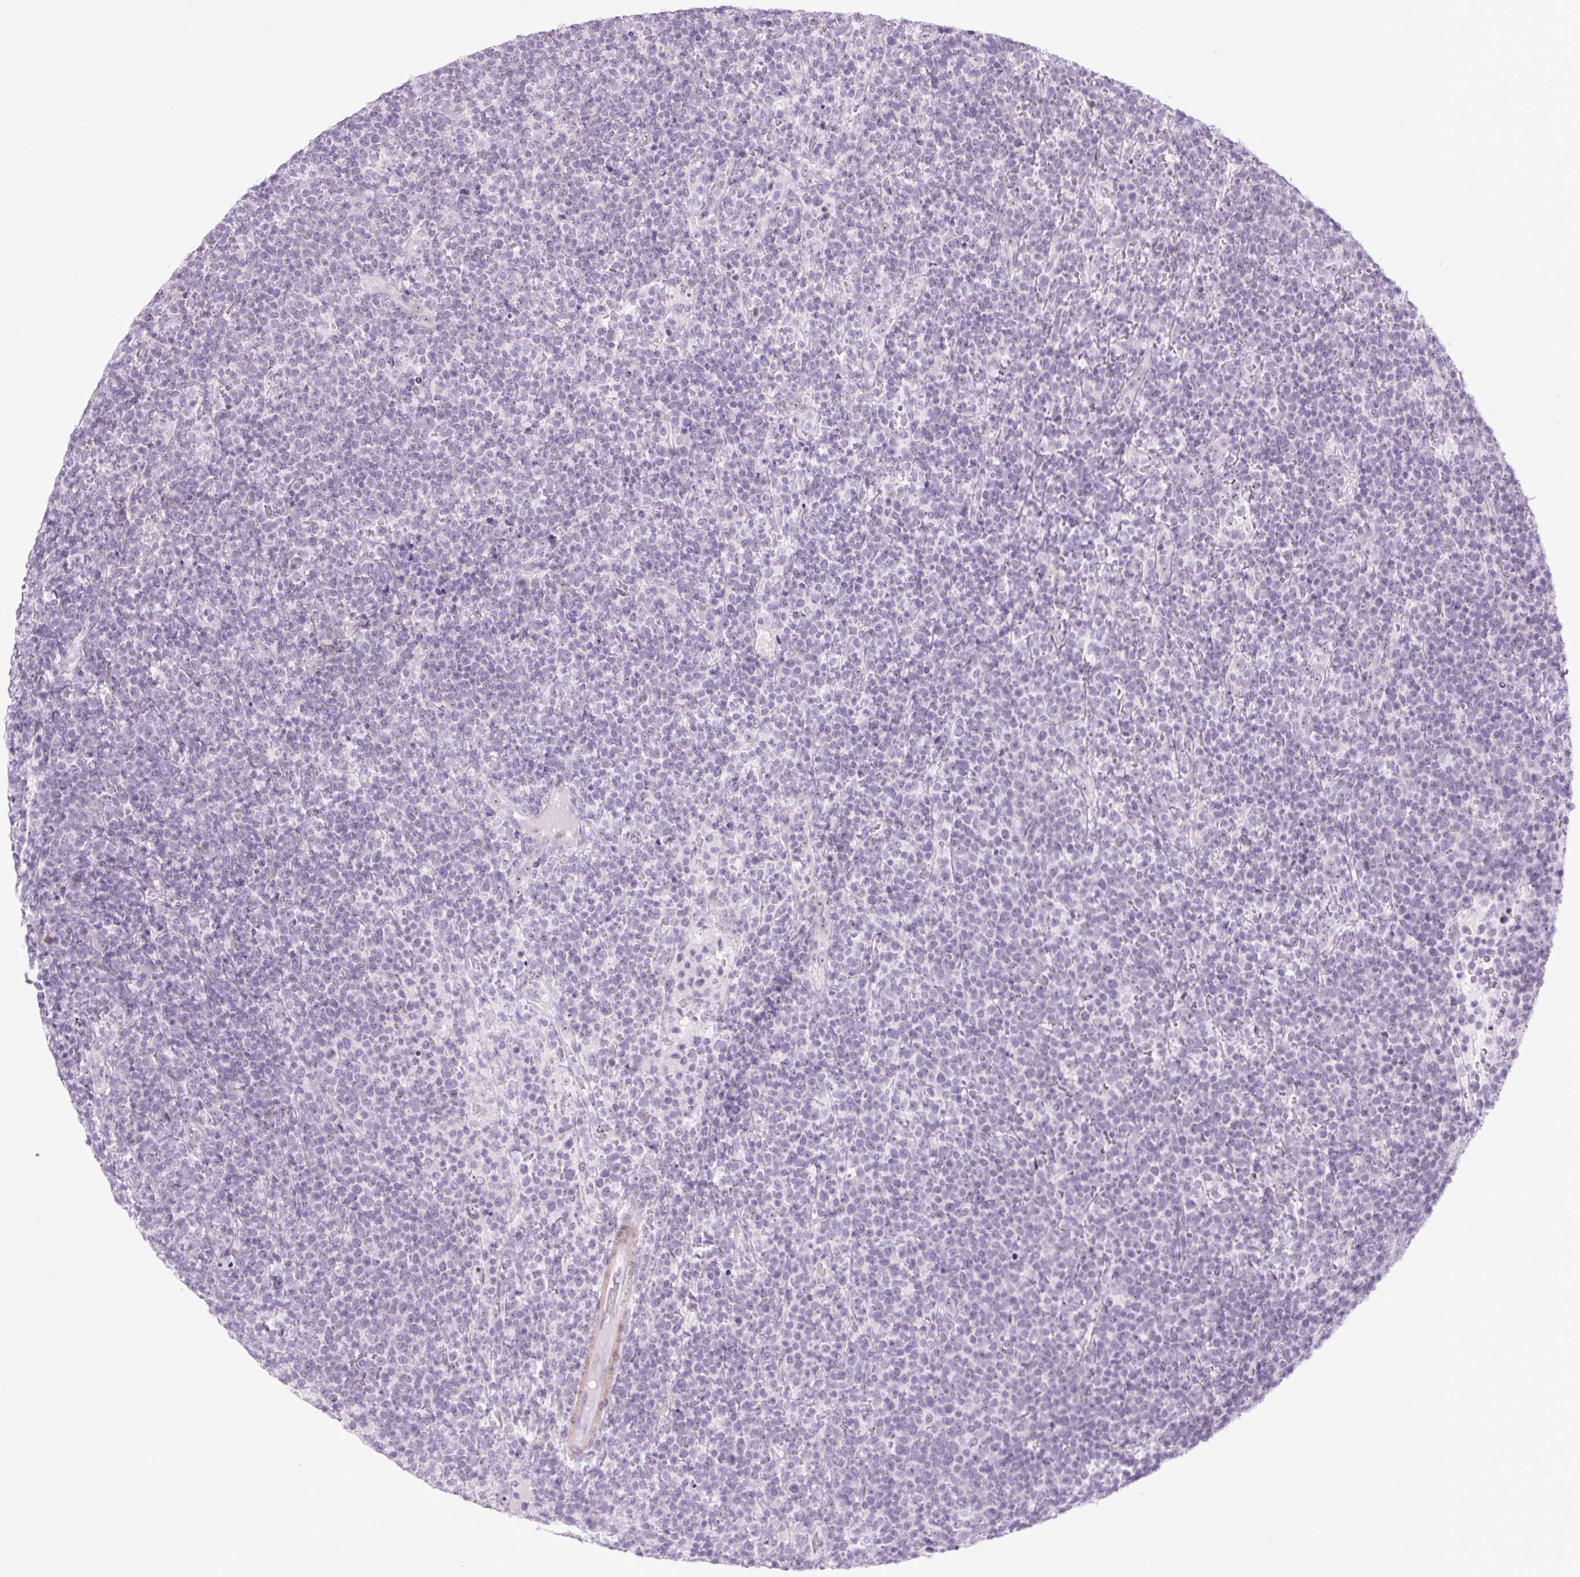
{"staining": {"intensity": "negative", "quantity": "none", "location": "none"}, "tissue": "lymphoma", "cell_type": "Tumor cells", "image_type": "cancer", "snomed": [{"axis": "morphology", "description": "Malignant lymphoma, non-Hodgkin's type, High grade"}, {"axis": "topography", "description": "Lymph node"}], "caption": "This micrograph is of lymphoma stained with immunohistochemistry to label a protein in brown with the nuclei are counter-stained blue. There is no positivity in tumor cells.", "gene": "RRS1", "patient": {"sex": "male", "age": 61}}